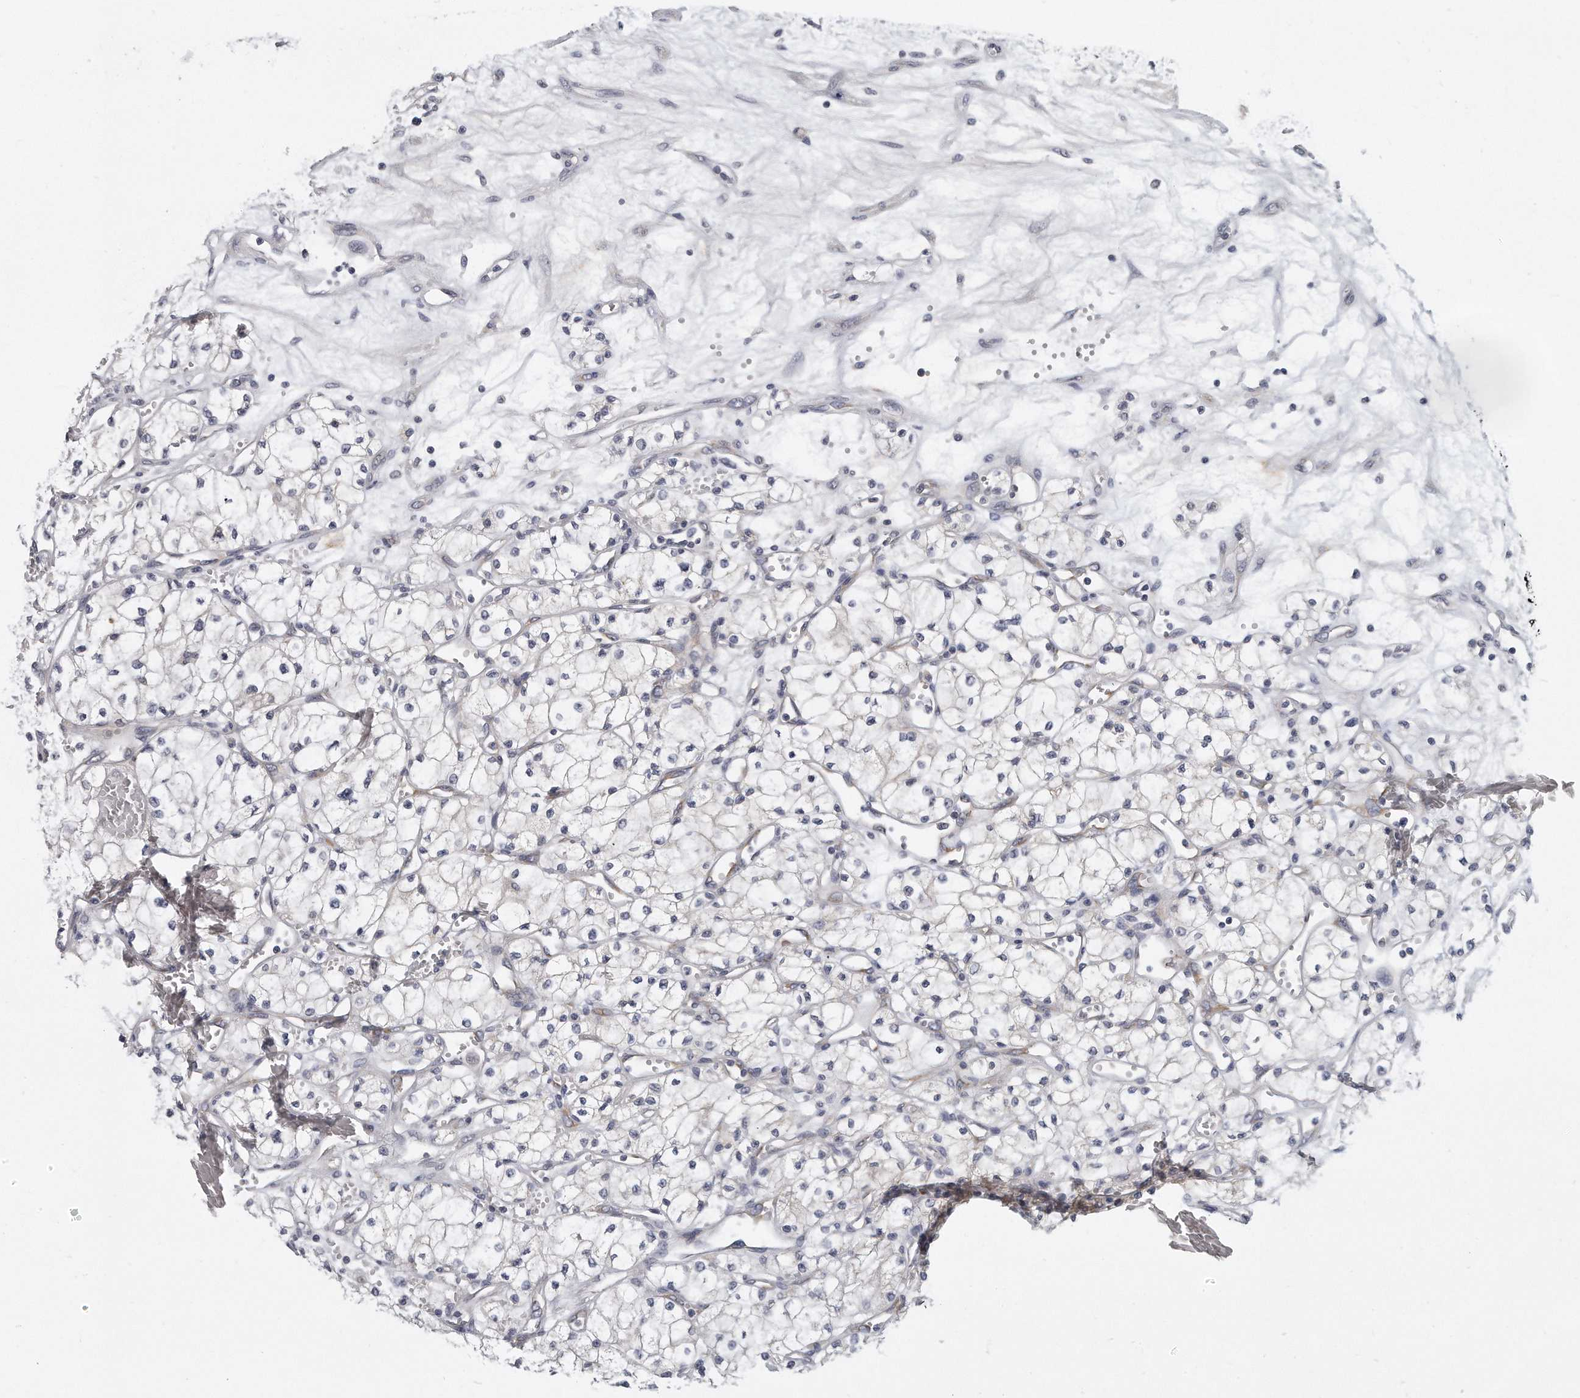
{"staining": {"intensity": "negative", "quantity": "none", "location": "none"}, "tissue": "renal cancer", "cell_type": "Tumor cells", "image_type": "cancer", "snomed": [{"axis": "morphology", "description": "Adenocarcinoma, NOS"}, {"axis": "topography", "description": "Kidney"}], "caption": "Tumor cells are negative for protein expression in human renal cancer (adenocarcinoma).", "gene": "PLEKHA6", "patient": {"sex": "male", "age": 59}}